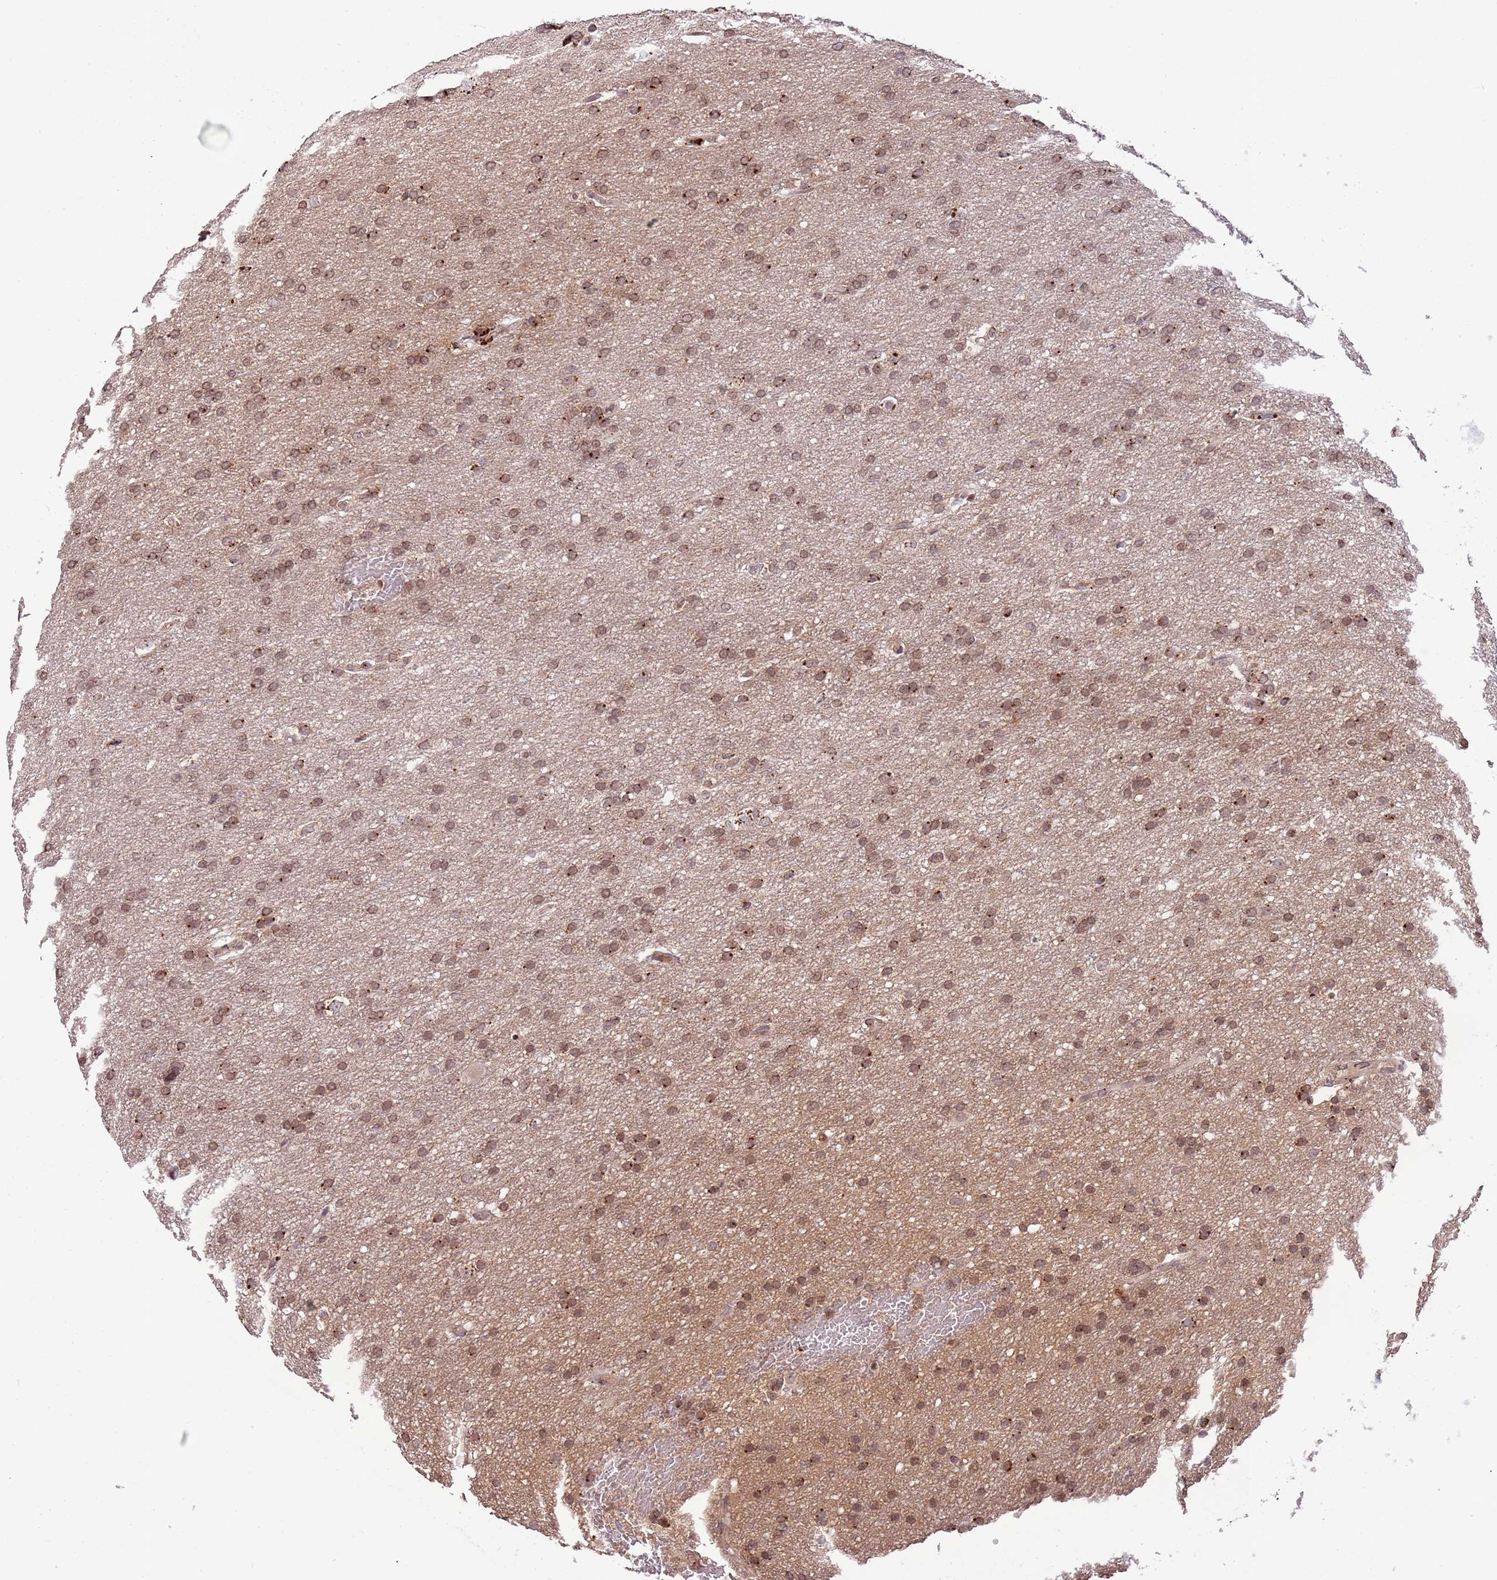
{"staining": {"intensity": "moderate", "quantity": ">75%", "location": "cytoplasmic/membranous,nuclear"}, "tissue": "glioma", "cell_type": "Tumor cells", "image_type": "cancer", "snomed": [{"axis": "morphology", "description": "Glioma, malignant, High grade"}, {"axis": "topography", "description": "Cerebral cortex"}], "caption": "IHC staining of malignant glioma (high-grade), which displays medium levels of moderate cytoplasmic/membranous and nuclear staining in about >75% of tumor cells indicating moderate cytoplasmic/membranous and nuclear protein staining. The staining was performed using DAB (3,3'-diaminobenzidine) (brown) for protein detection and nuclei were counterstained in hematoxylin (blue).", "gene": "SAMSN1", "patient": {"sex": "female", "age": 36}}